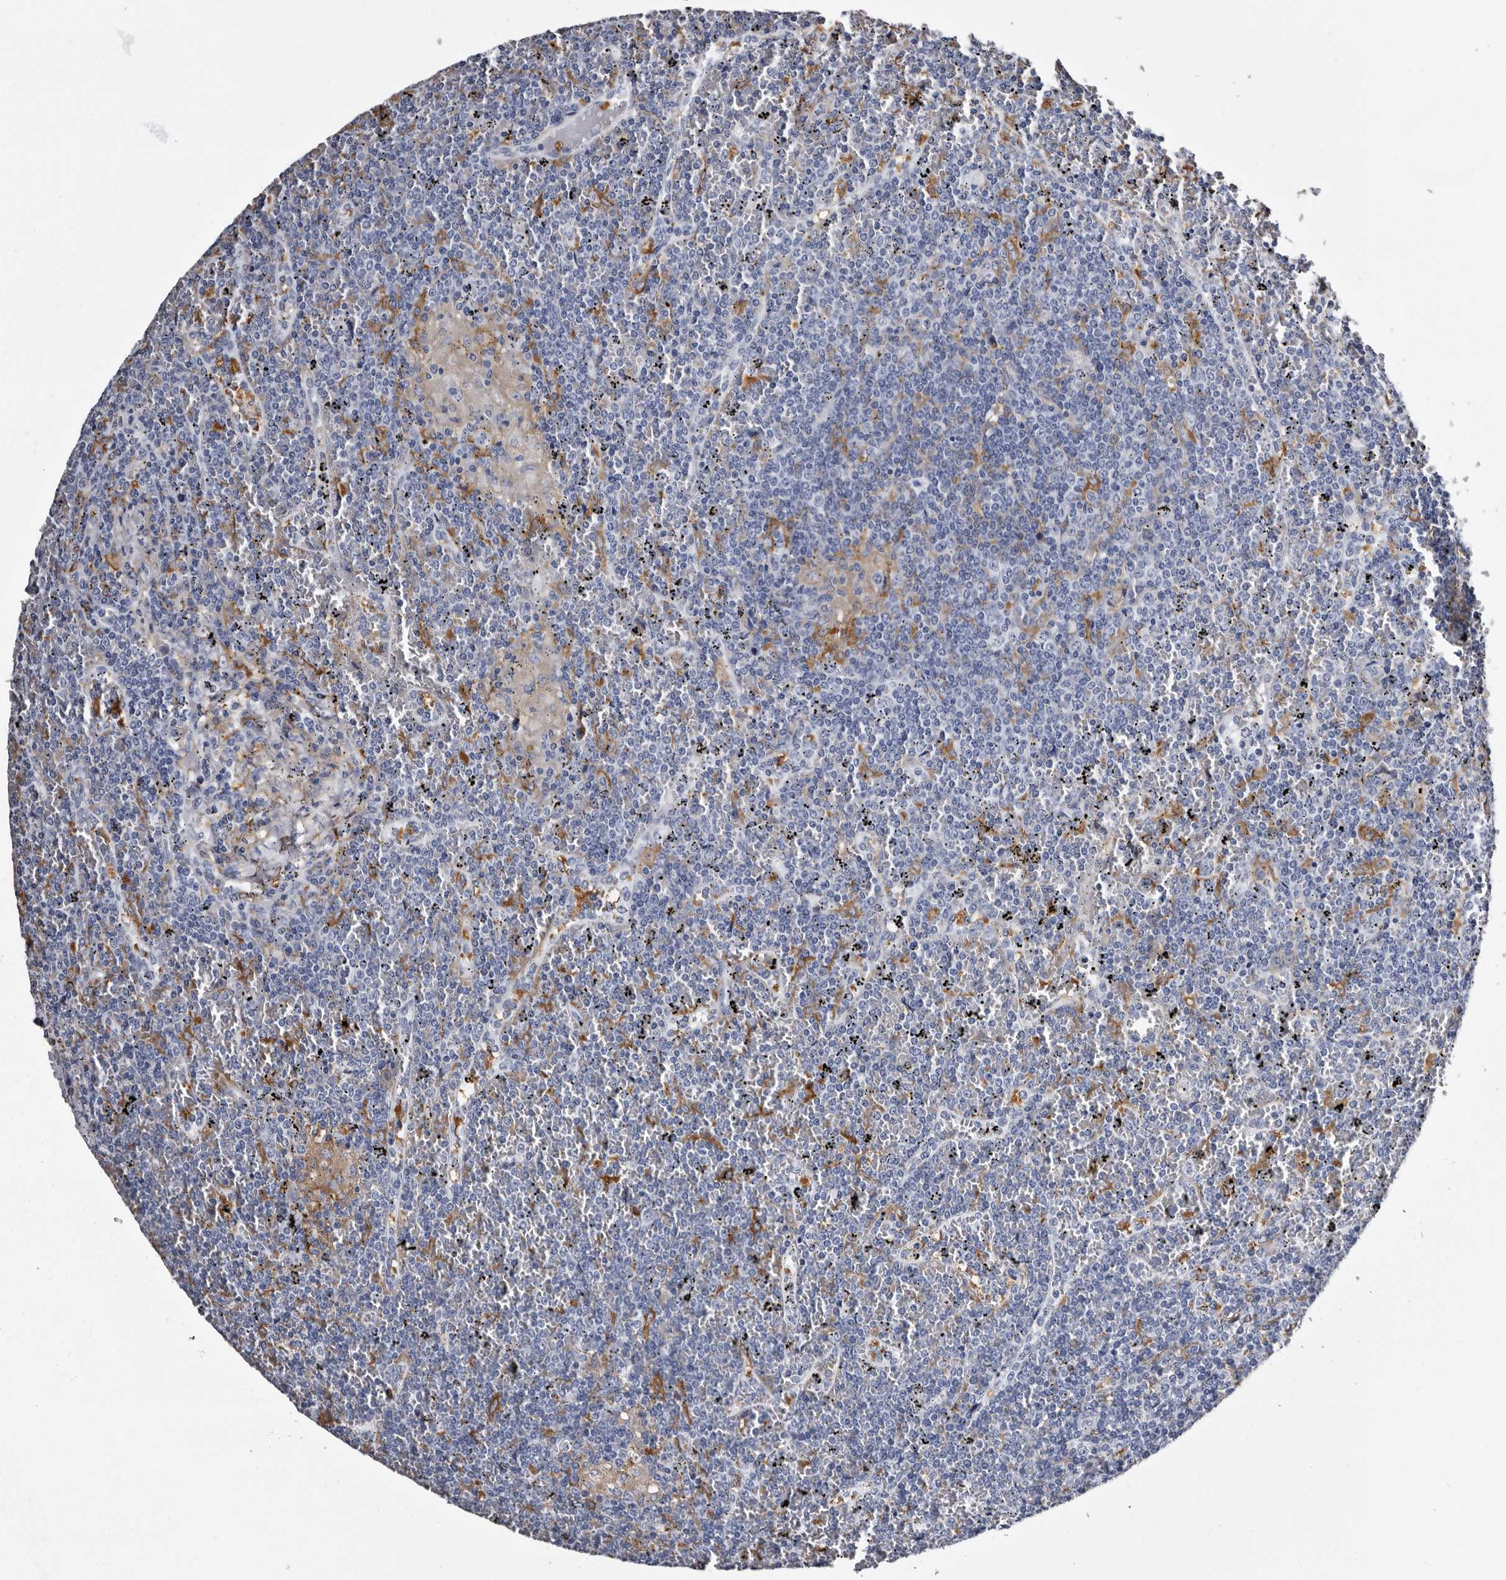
{"staining": {"intensity": "negative", "quantity": "none", "location": "none"}, "tissue": "lymphoma", "cell_type": "Tumor cells", "image_type": "cancer", "snomed": [{"axis": "morphology", "description": "Malignant lymphoma, non-Hodgkin's type, Low grade"}, {"axis": "topography", "description": "Spleen"}], "caption": "IHC of human low-grade malignant lymphoma, non-Hodgkin's type displays no positivity in tumor cells. Nuclei are stained in blue.", "gene": "EPB41L3", "patient": {"sex": "female", "age": 19}}